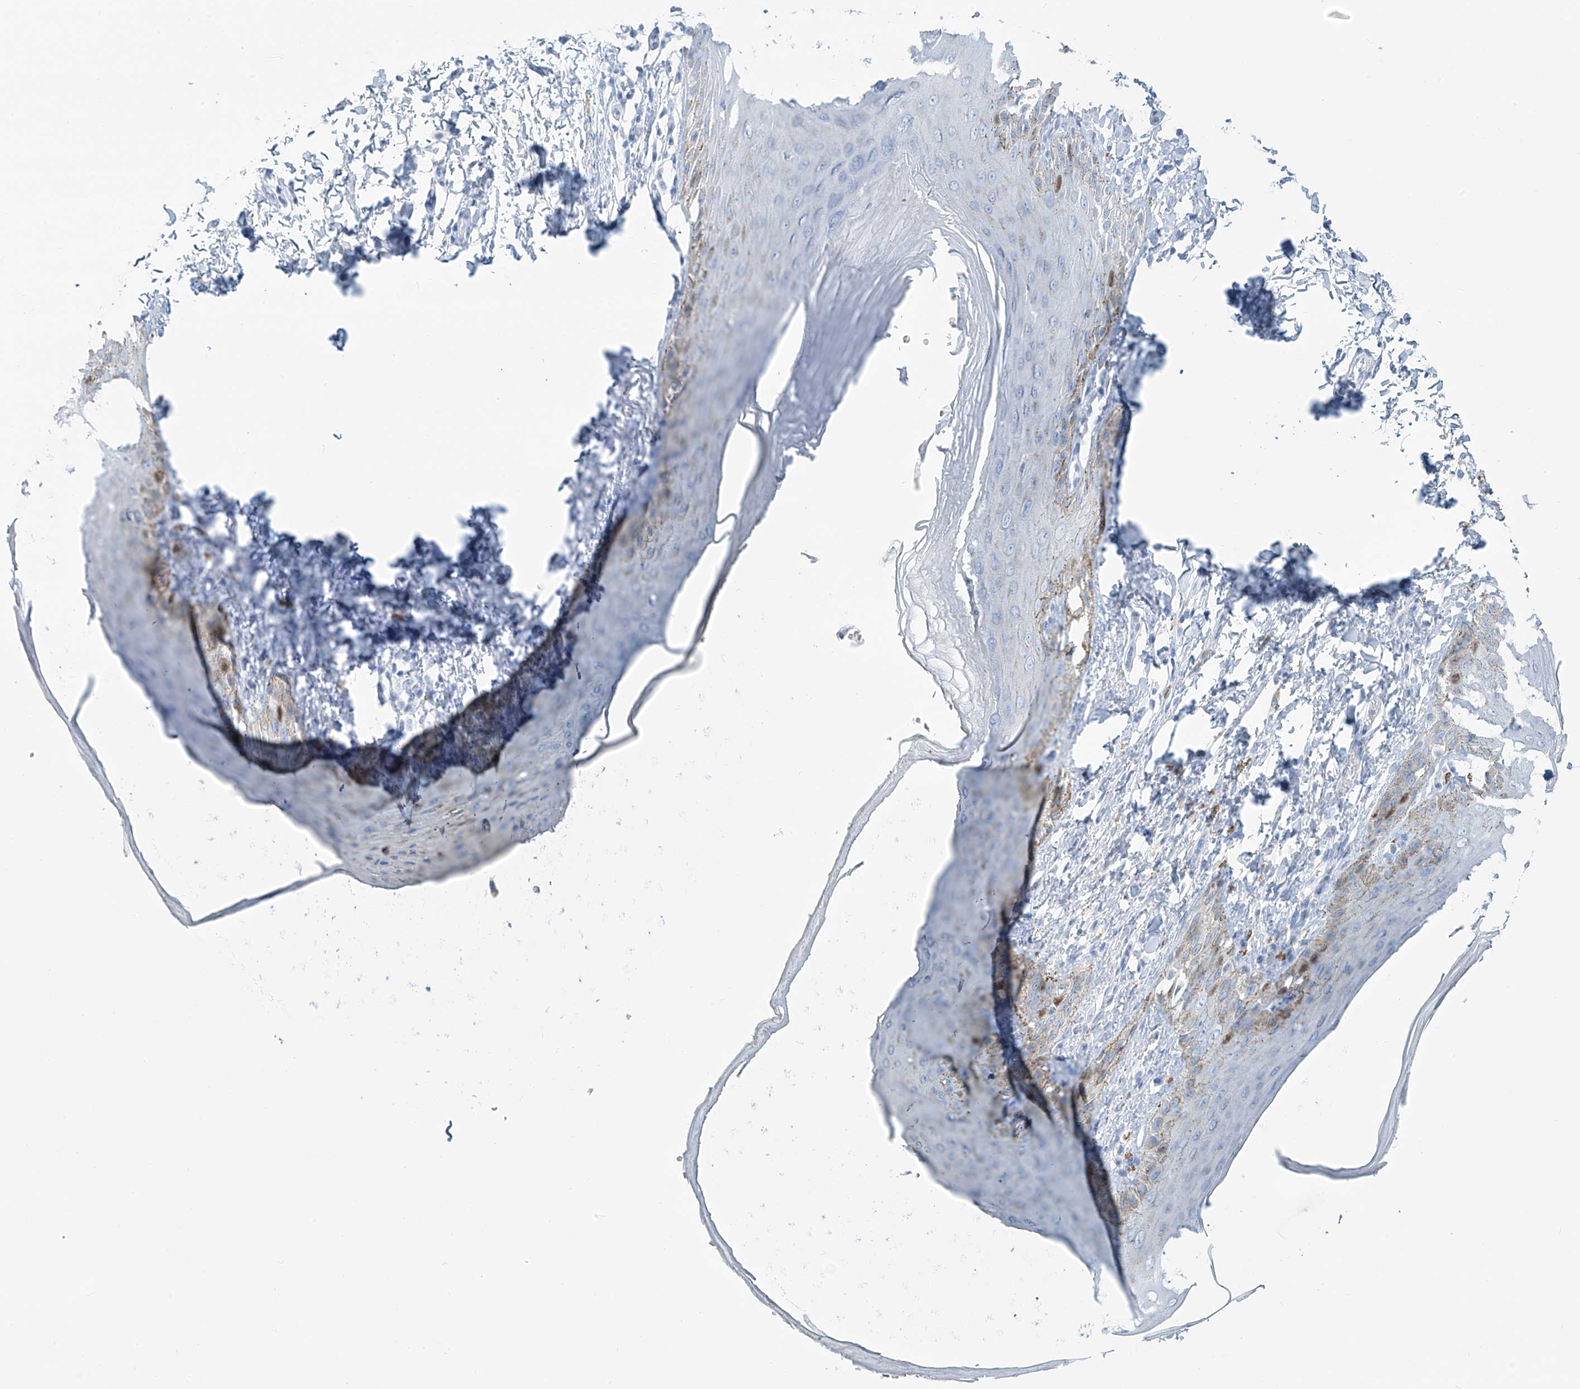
{"staining": {"intensity": "weak", "quantity": "<25%", "location": "nuclear"}, "tissue": "skin", "cell_type": "Epidermal cells", "image_type": "normal", "snomed": [{"axis": "morphology", "description": "Normal tissue, NOS"}, {"axis": "topography", "description": "Anal"}], "caption": "Immunohistochemistry (IHC) micrograph of benign human skin stained for a protein (brown), which displays no expression in epidermal cells. (DAB immunohistochemistry with hematoxylin counter stain).", "gene": "SGO2", "patient": {"sex": "male", "age": 44}}